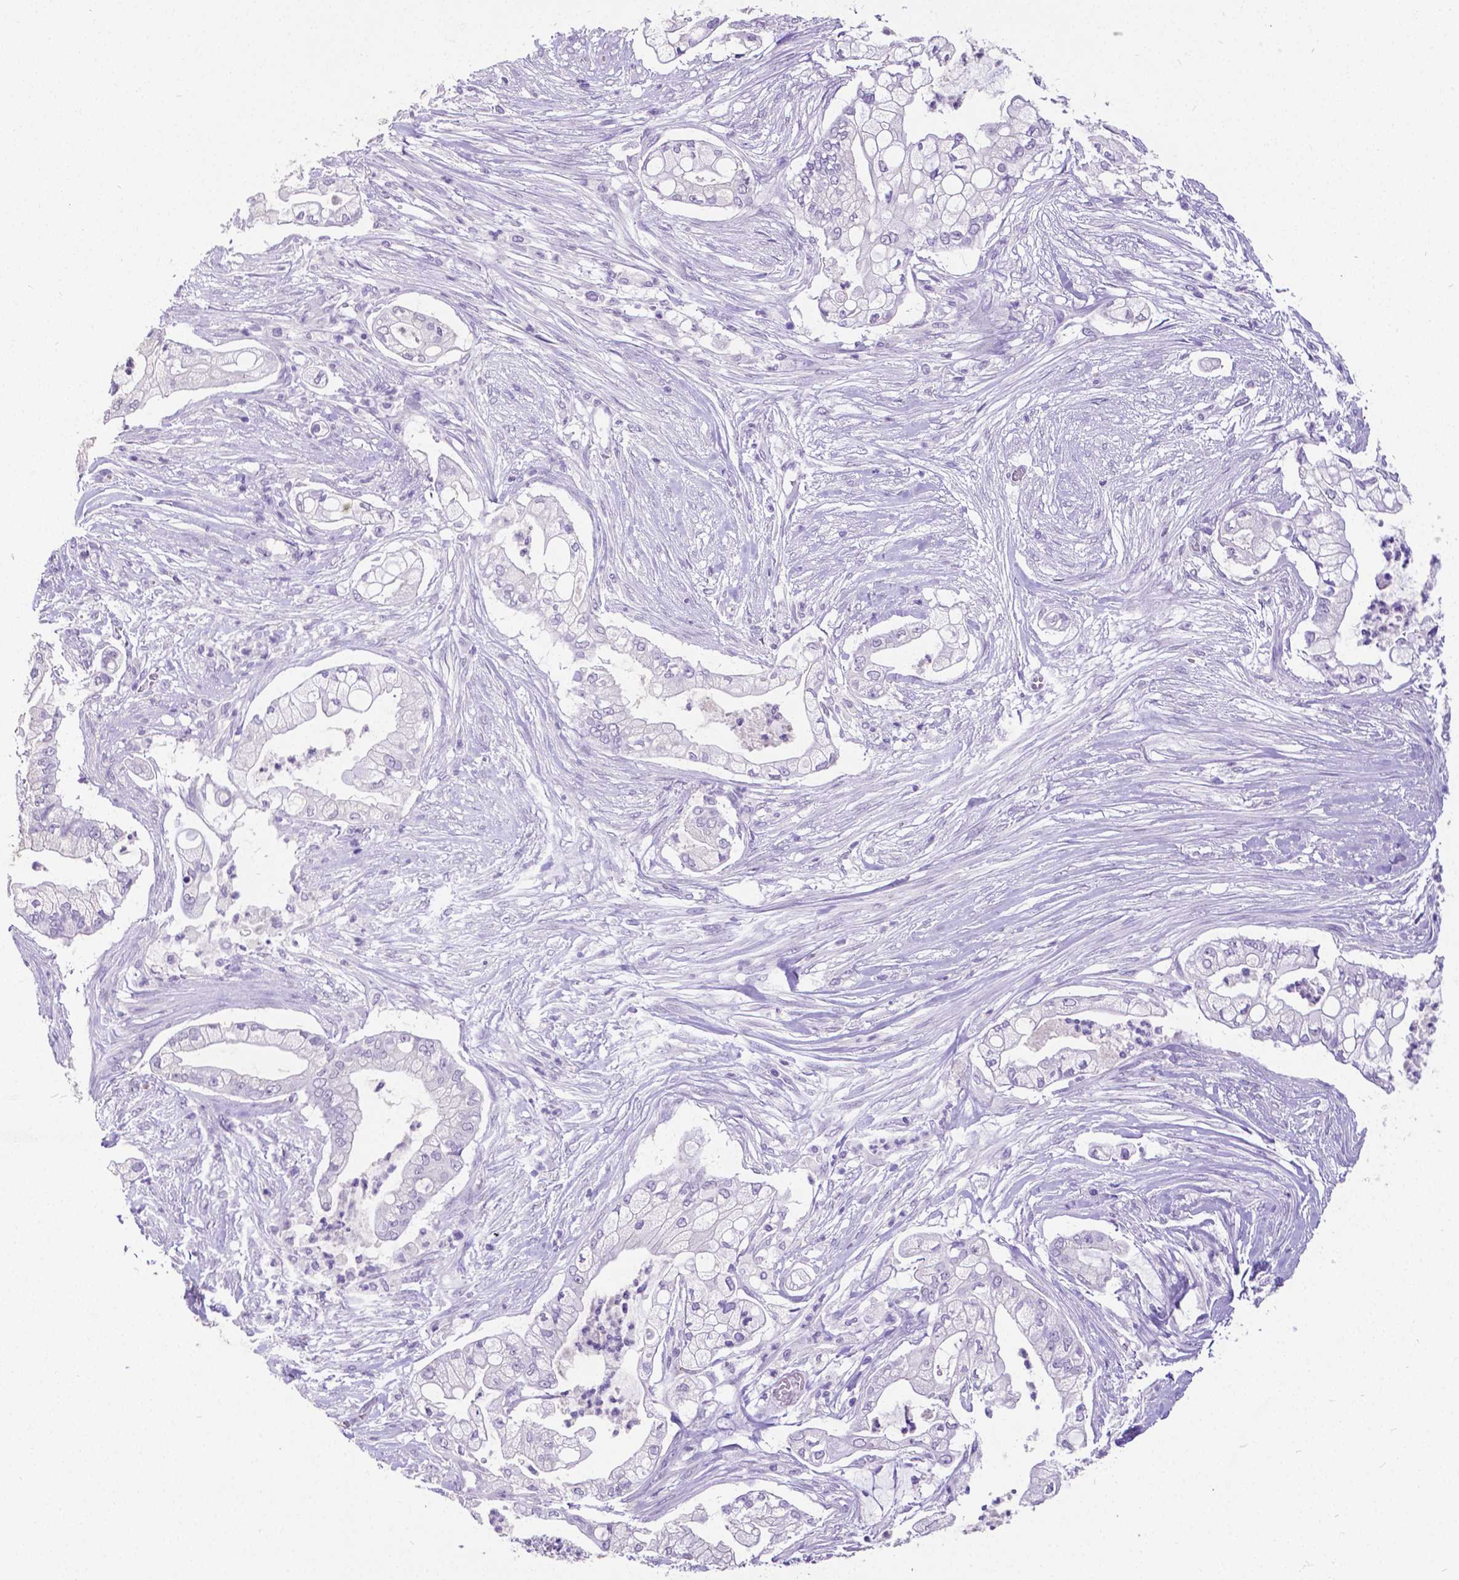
{"staining": {"intensity": "negative", "quantity": "none", "location": "none"}, "tissue": "pancreatic cancer", "cell_type": "Tumor cells", "image_type": "cancer", "snomed": [{"axis": "morphology", "description": "Adenocarcinoma, NOS"}, {"axis": "topography", "description": "Pancreas"}], "caption": "Immunohistochemistry (IHC) histopathology image of pancreatic cancer stained for a protein (brown), which displays no positivity in tumor cells.", "gene": "SATB2", "patient": {"sex": "female", "age": 69}}